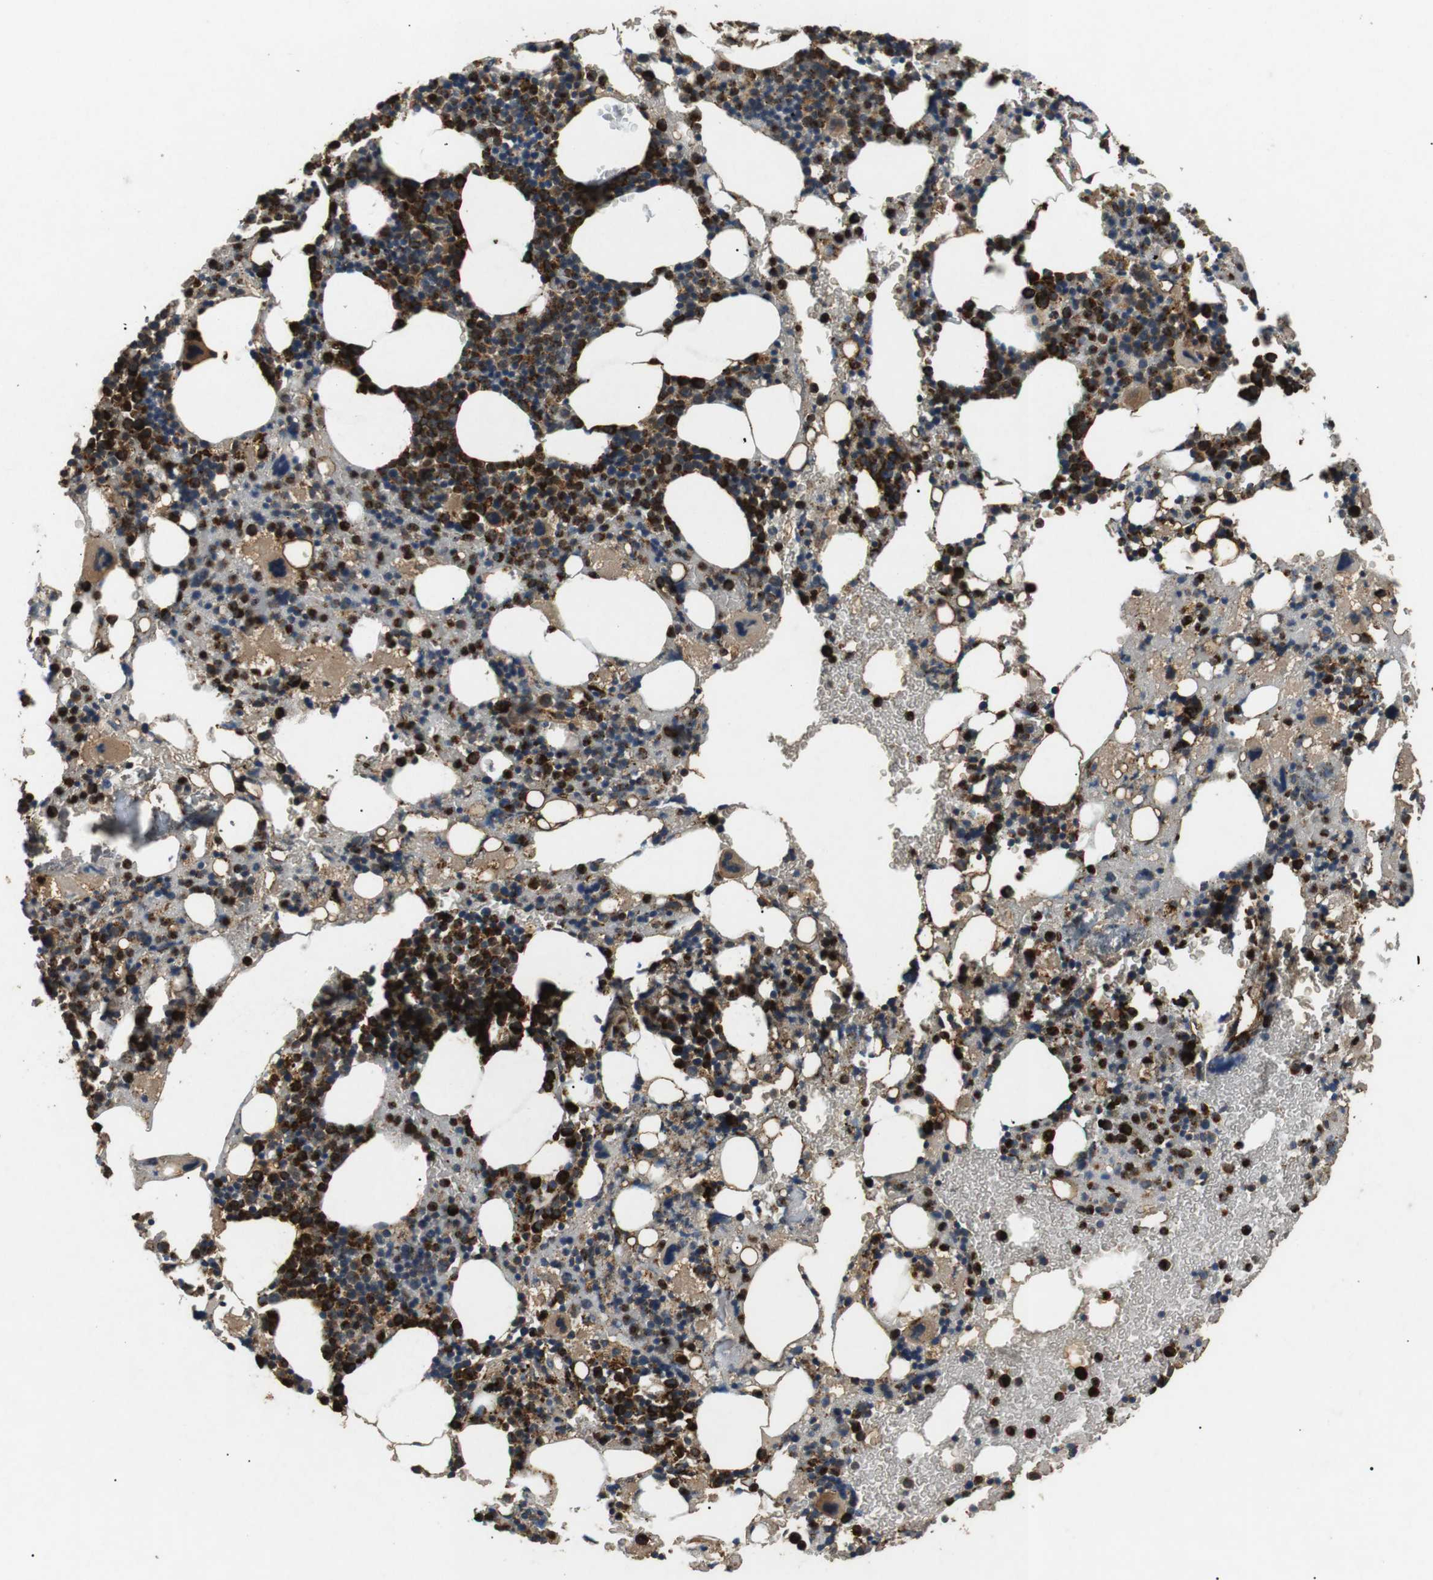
{"staining": {"intensity": "strong", "quantity": "25%-75%", "location": "cytoplasmic/membranous"}, "tissue": "bone marrow", "cell_type": "Hematopoietic cells", "image_type": "normal", "snomed": [{"axis": "morphology", "description": "Normal tissue, NOS"}, {"axis": "morphology", "description": "Inflammation, NOS"}, {"axis": "topography", "description": "Bone marrow"}], "caption": "Bone marrow stained with DAB (3,3'-diaminobenzidine) IHC reveals high levels of strong cytoplasmic/membranous staining in approximately 25%-75% of hematopoietic cells.", "gene": "TBC1D15", "patient": {"sex": "female", "age": 64}}